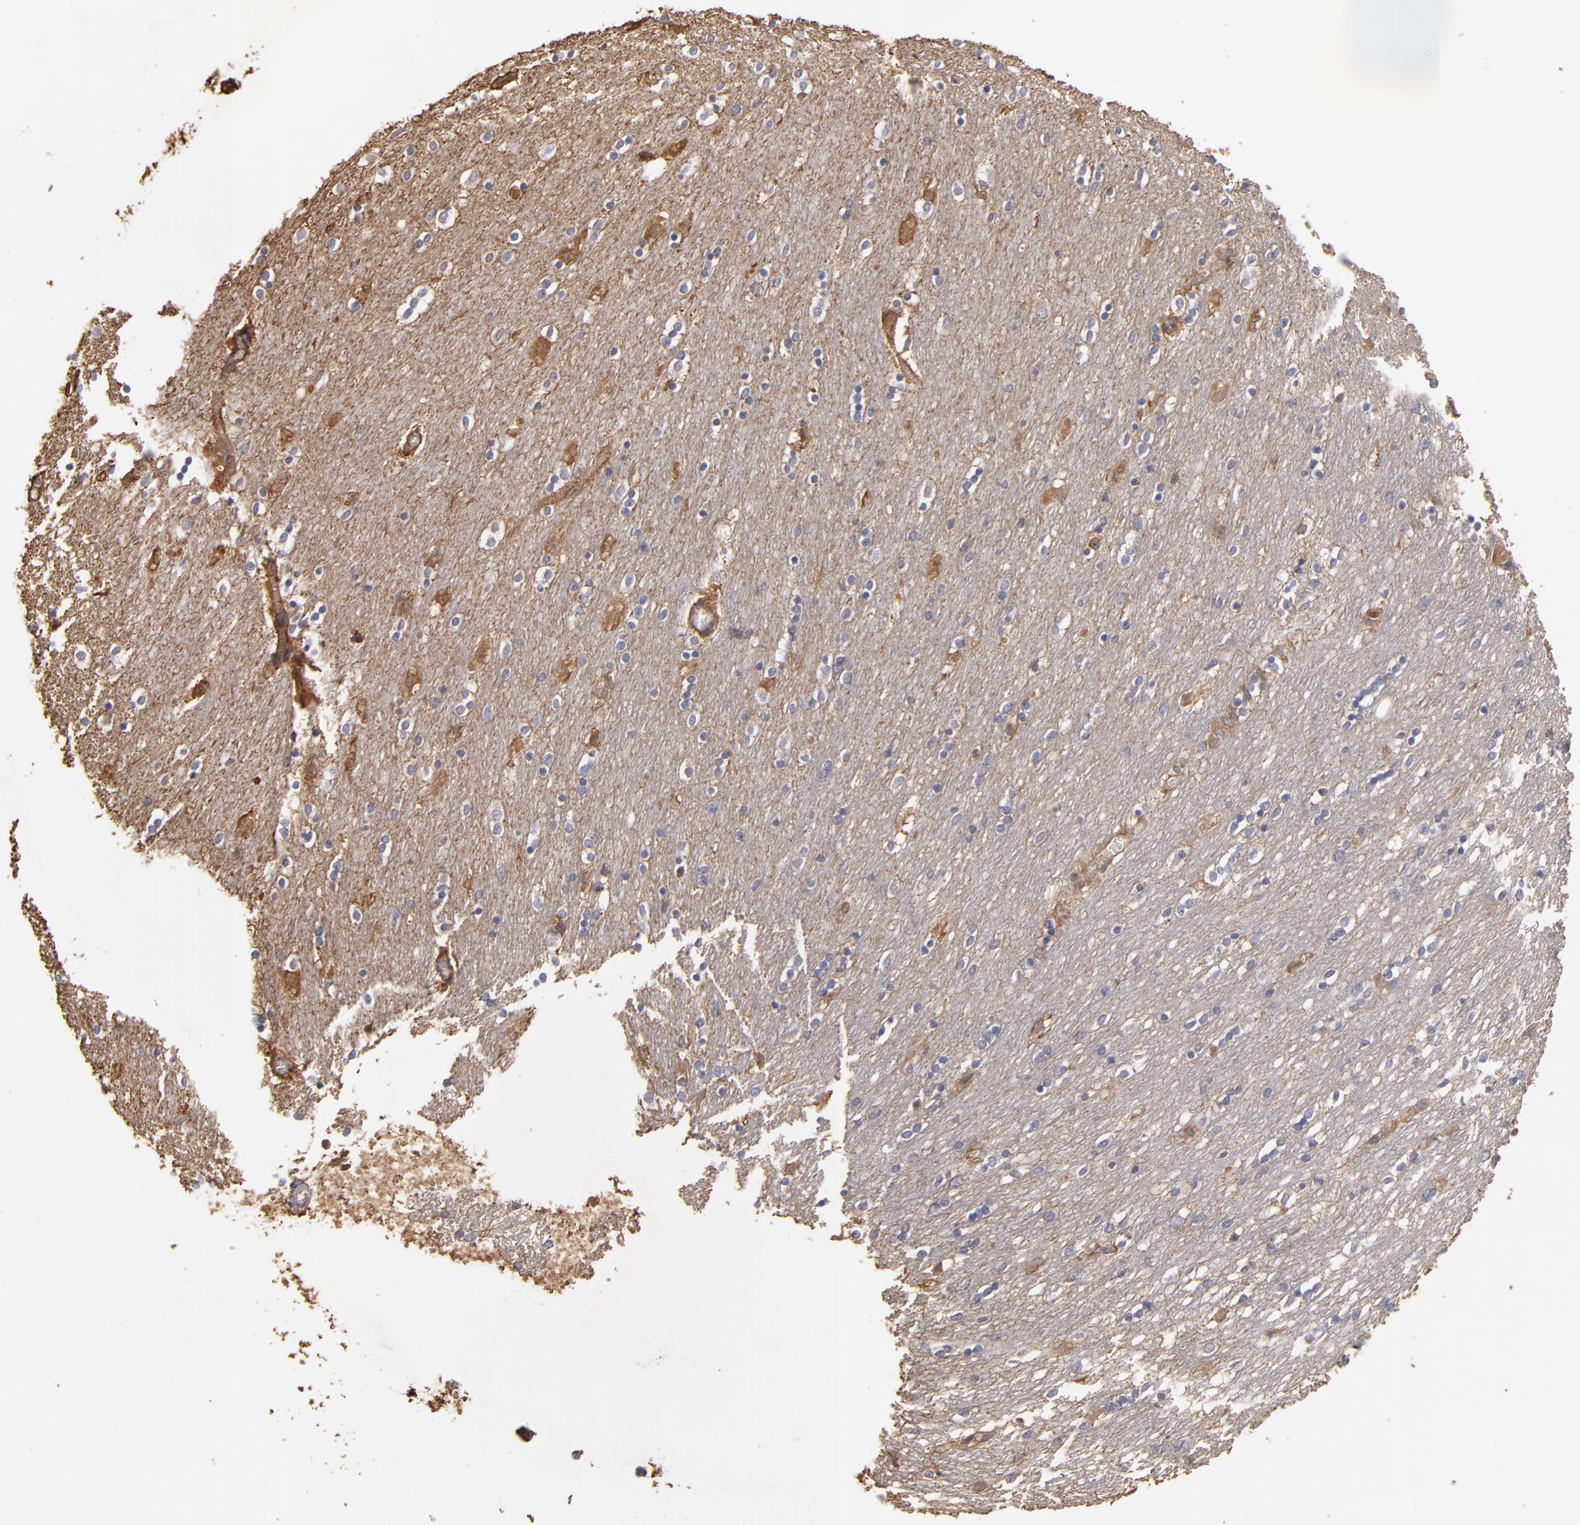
{"staining": {"intensity": "negative", "quantity": "none", "location": "none"}, "tissue": "caudate", "cell_type": "Glial cells", "image_type": "normal", "snomed": [{"axis": "morphology", "description": "Normal tissue, NOS"}, {"axis": "topography", "description": "Lateral ventricle wall"}], "caption": "Immunohistochemistry of unremarkable caudate reveals no expression in glial cells.", "gene": "DMD", "patient": {"sex": "female", "age": 54}}